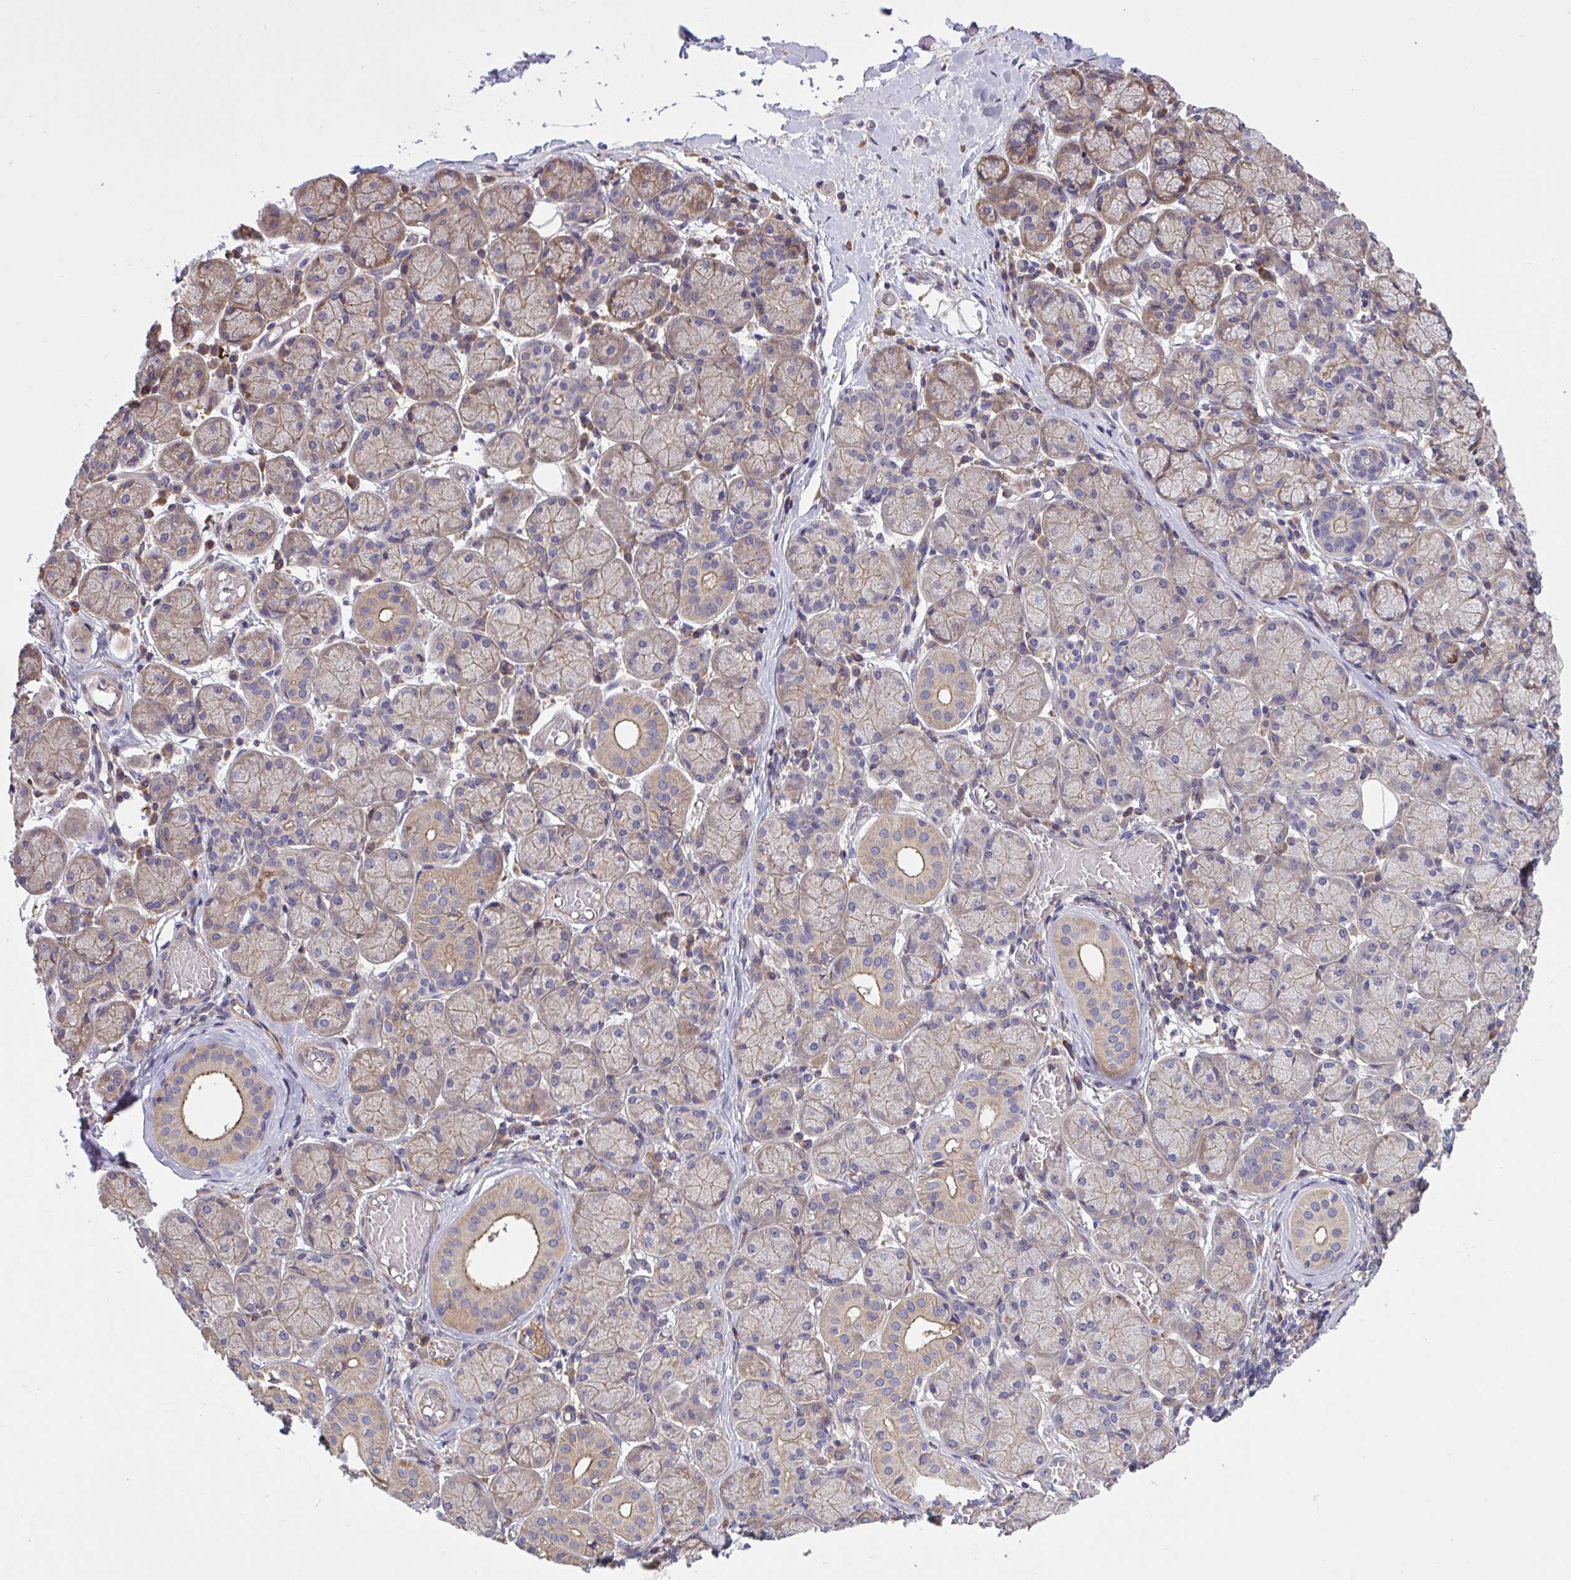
{"staining": {"intensity": "moderate", "quantity": ">75%", "location": "cytoplasmic/membranous"}, "tissue": "salivary gland", "cell_type": "Glandular cells", "image_type": "normal", "snomed": [{"axis": "morphology", "description": "Normal tissue, NOS"}, {"axis": "topography", "description": "Salivary gland"}], "caption": "Protein expression analysis of normal salivary gland reveals moderate cytoplasmic/membranous staining in about >75% of glandular cells.", "gene": "GRB14", "patient": {"sex": "female", "age": 24}}